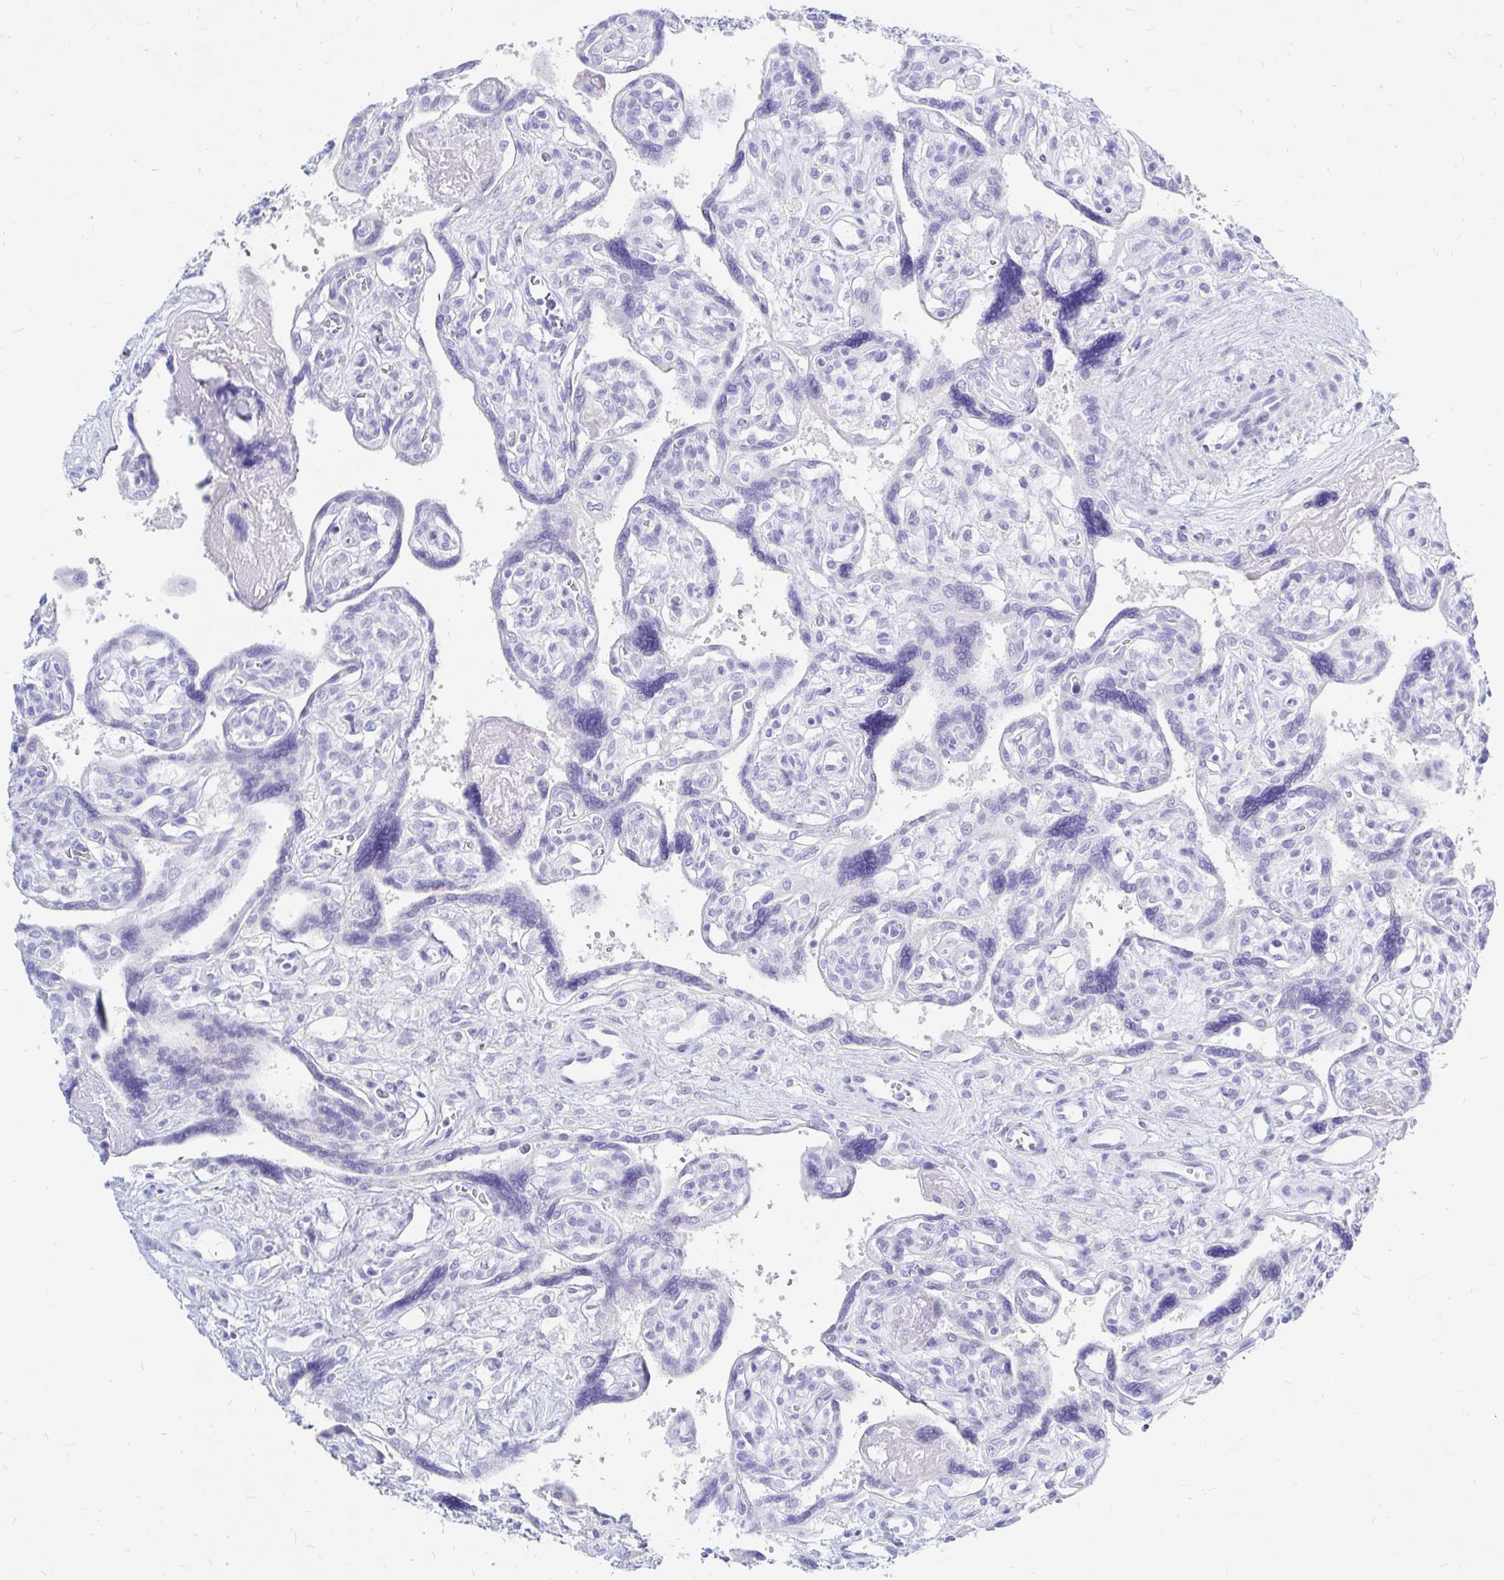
{"staining": {"intensity": "negative", "quantity": "none", "location": "none"}, "tissue": "placenta", "cell_type": "Trophoblastic cells", "image_type": "normal", "snomed": [{"axis": "morphology", "description": "Normal tissue, NOS"}, {"axis": "topography", "description": "Placenta"}], "caption": "Immunohistochemistry of normal human placenta demonstrates no positivity in trophoblastic cells.", "gene": "NR2E1", "patient": {"sex": "female", "age": 39}}